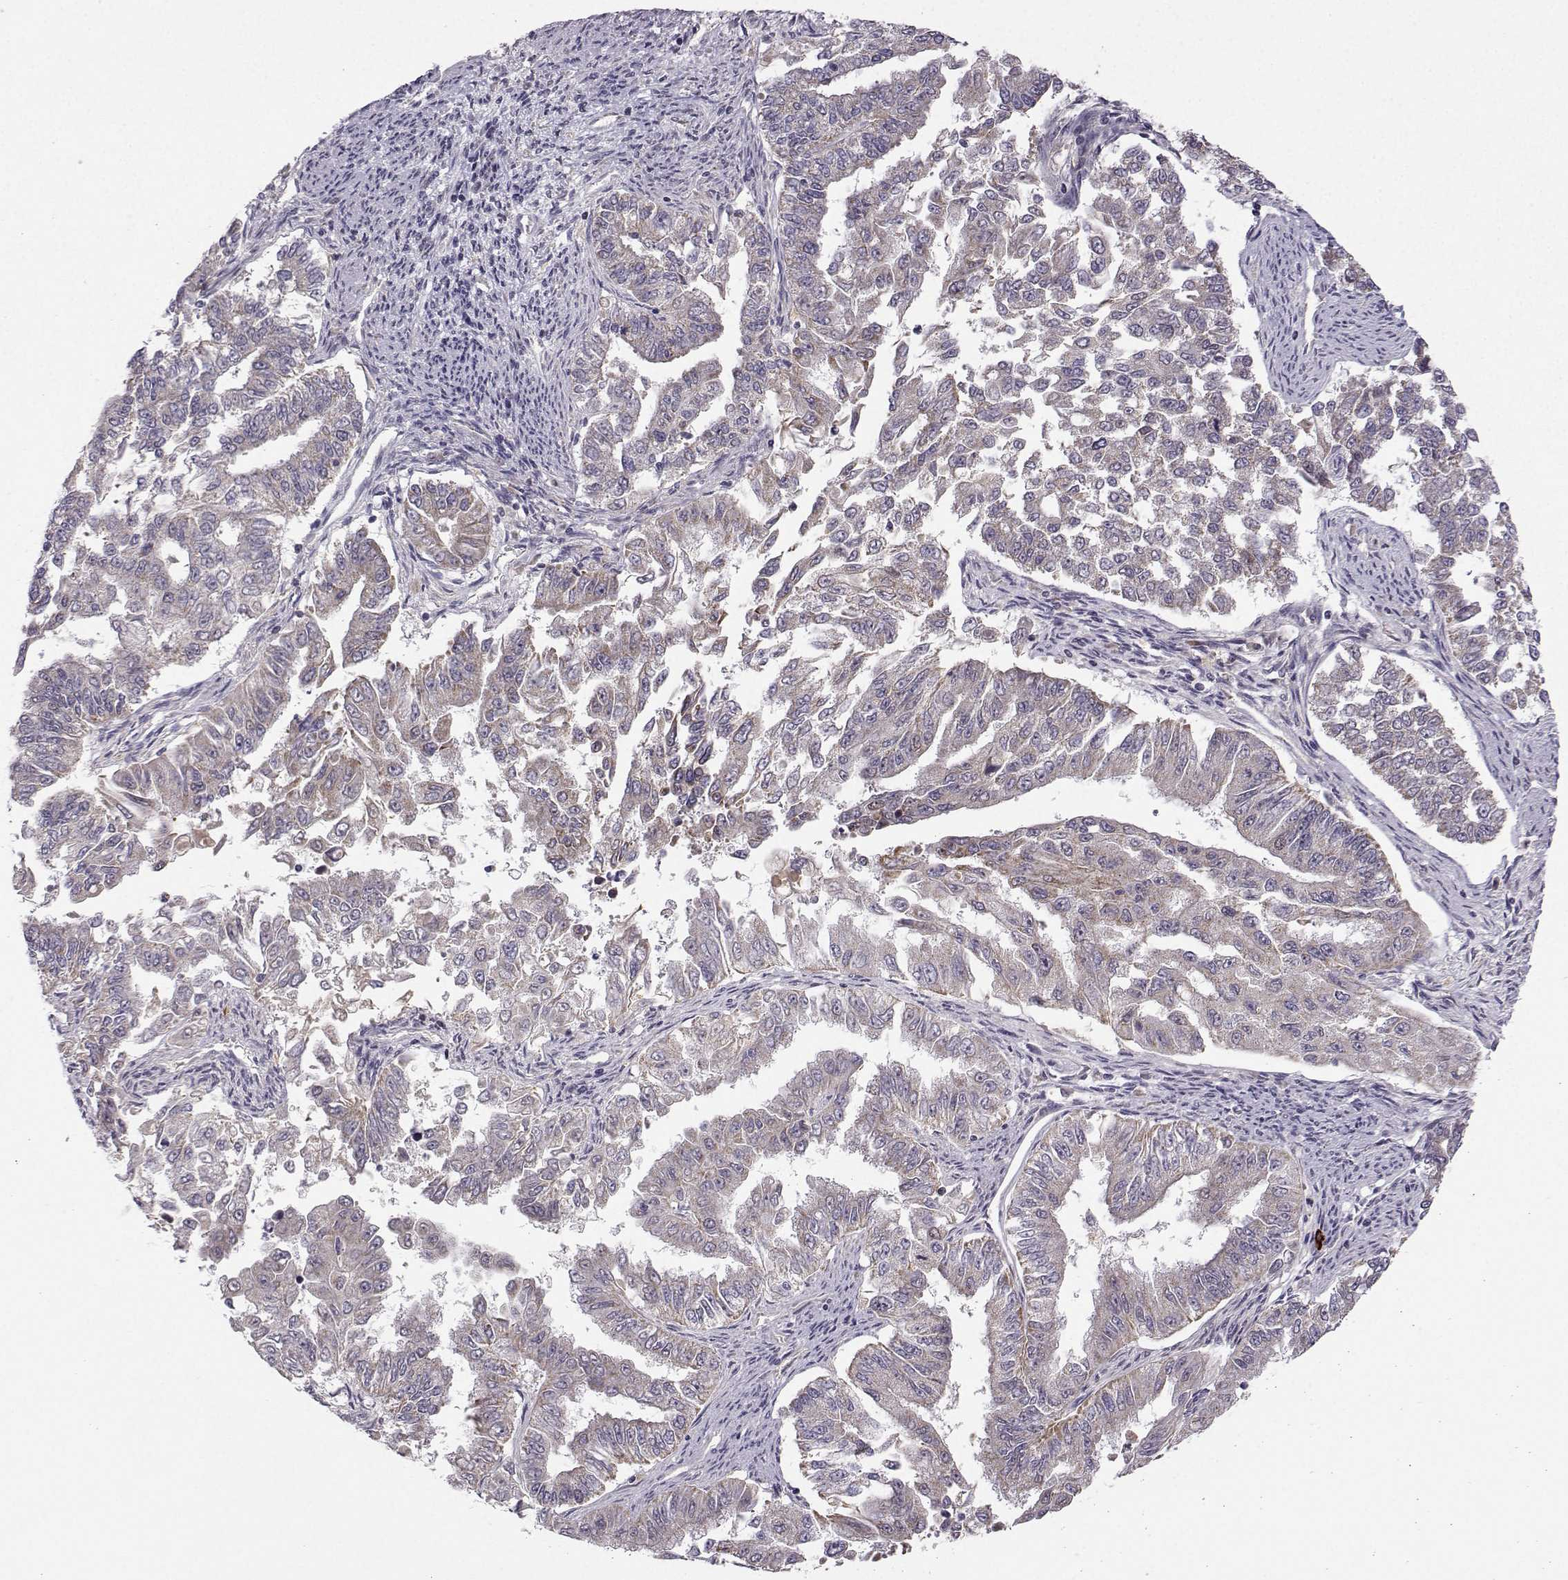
{"staining": {"intensity": "moderate", "quantity": "<25%", "location": "cytoplasmic/membranous"}, "tissue": "endometrial cancer", "cell_type": "Tumor cells", "image_type": "cancer", "snomed": [{"axis": "morphology", "description": "Adenocarcinoma, NOS"}, {"axis": "topography", "description": "Uterus"}], "caption": "Human endometrial cancer stained with a brown dye displays moderate cytoplasmic/membranous positive positivity in about <25% of tumor cells.", "gene": "NECAB3", "patient": {"sex": "female", "age": 59}}